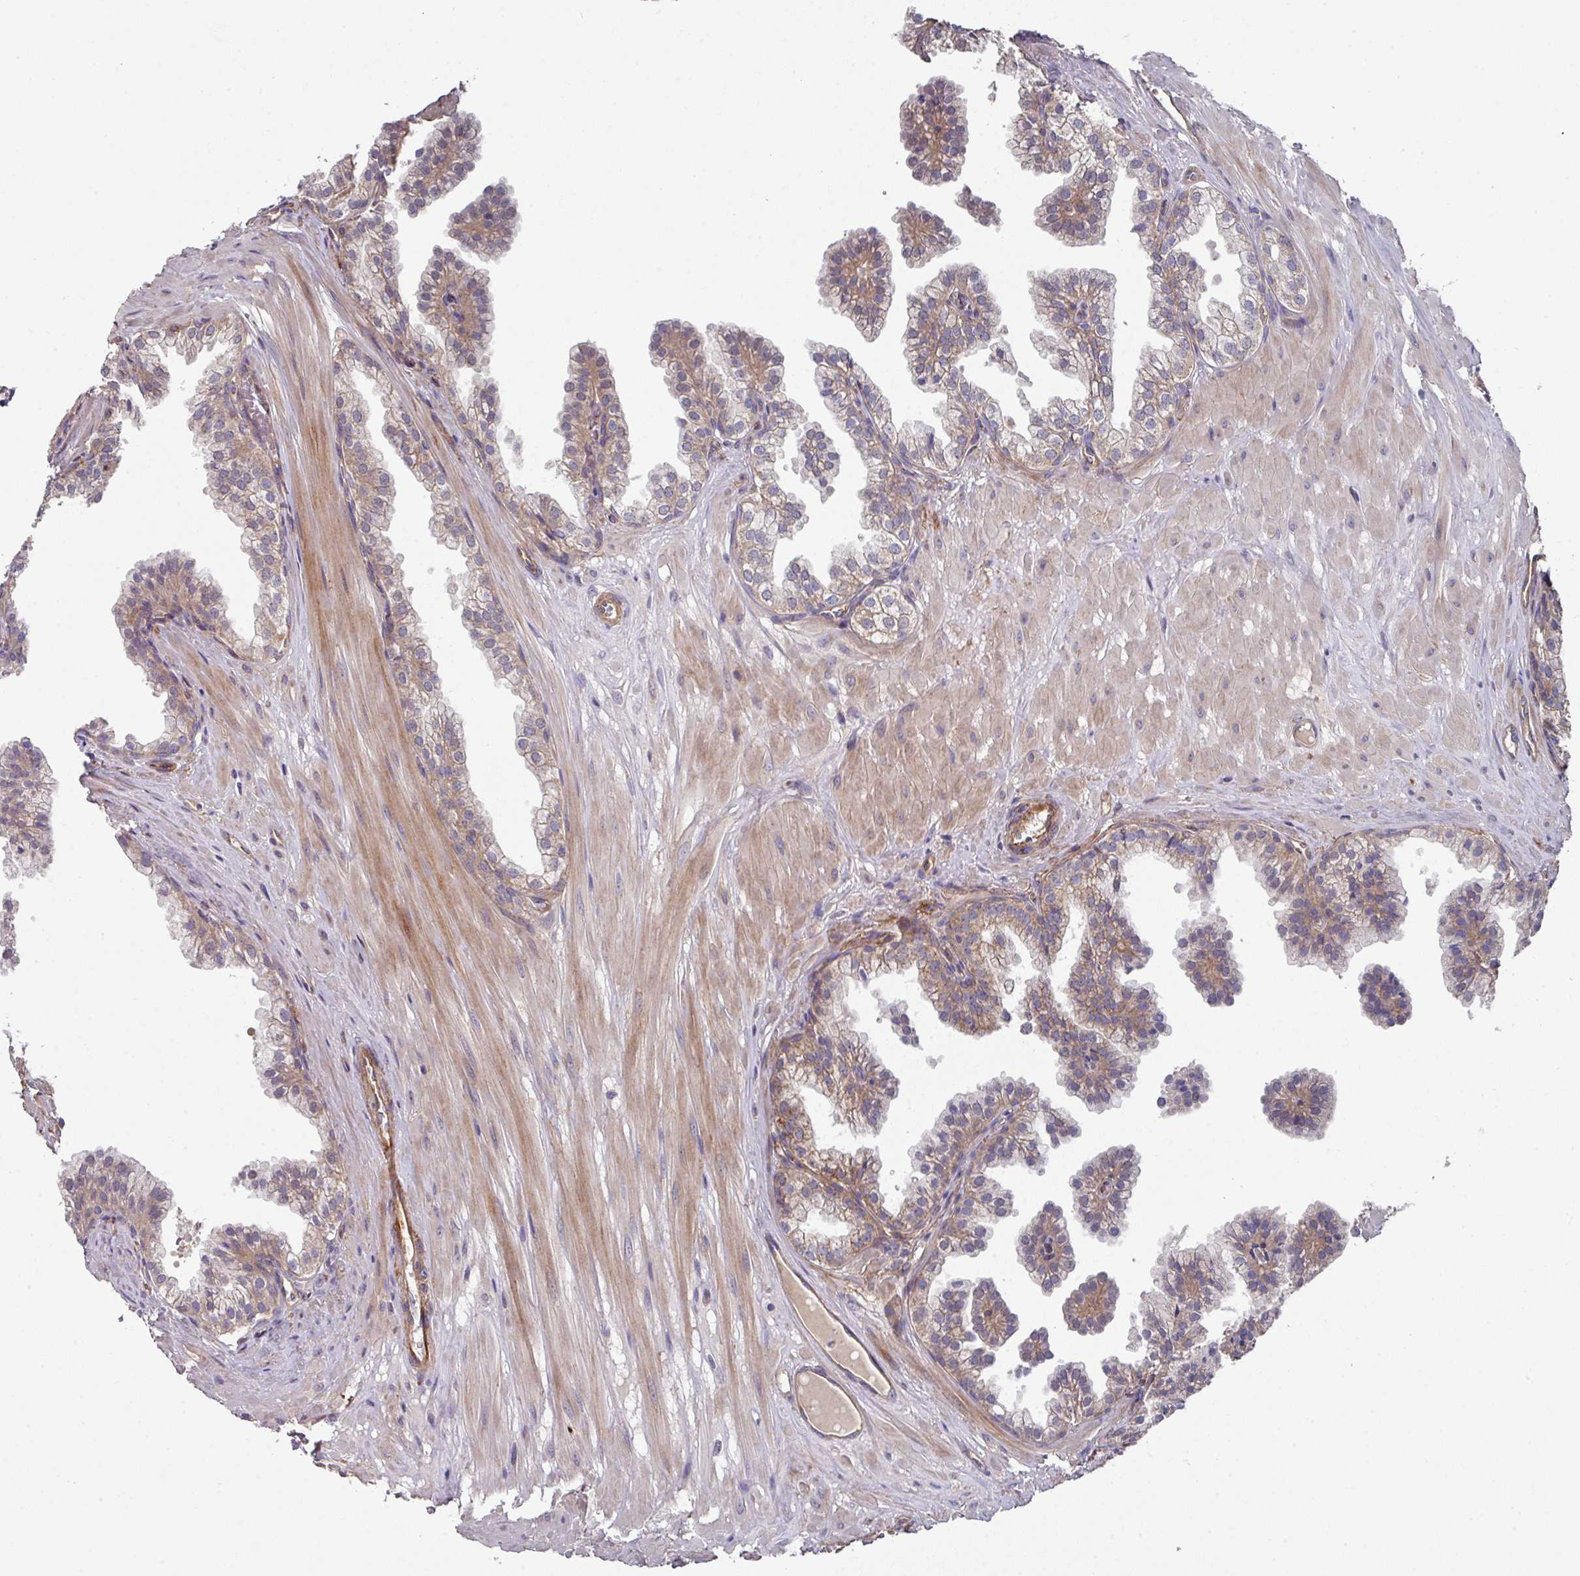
{"staining": {"intensity": "moderate", "quantity": "<25%", "location": "cytoplasmic/membranous"}, "tissue": "prostate", "cell_type": "Glandular cells", "image_type": "normal", "snomed": [{"axis": "morphology", "description": "Normal tissue, NOS"}, {"axis": "topography", "description": "Prostate"}, {"axis": "topography", "description": "Peripheral nerve tissue"}], "caption": "Protein expression by immunohistochemistry (IHC) shows moderate cytoplasmic/membranous positivity in approximately <25% of glandular cells in unremarkable prostate. The staining was performed using DAB (3,3'-diaminobenzidine) to visualize the protein expression in brown, while the nuclei were stained in blue with hematoxylin (Magnification: 20x).", "gene": "DCAF12L1", "patient": {"sex": "male", "age": 55}}